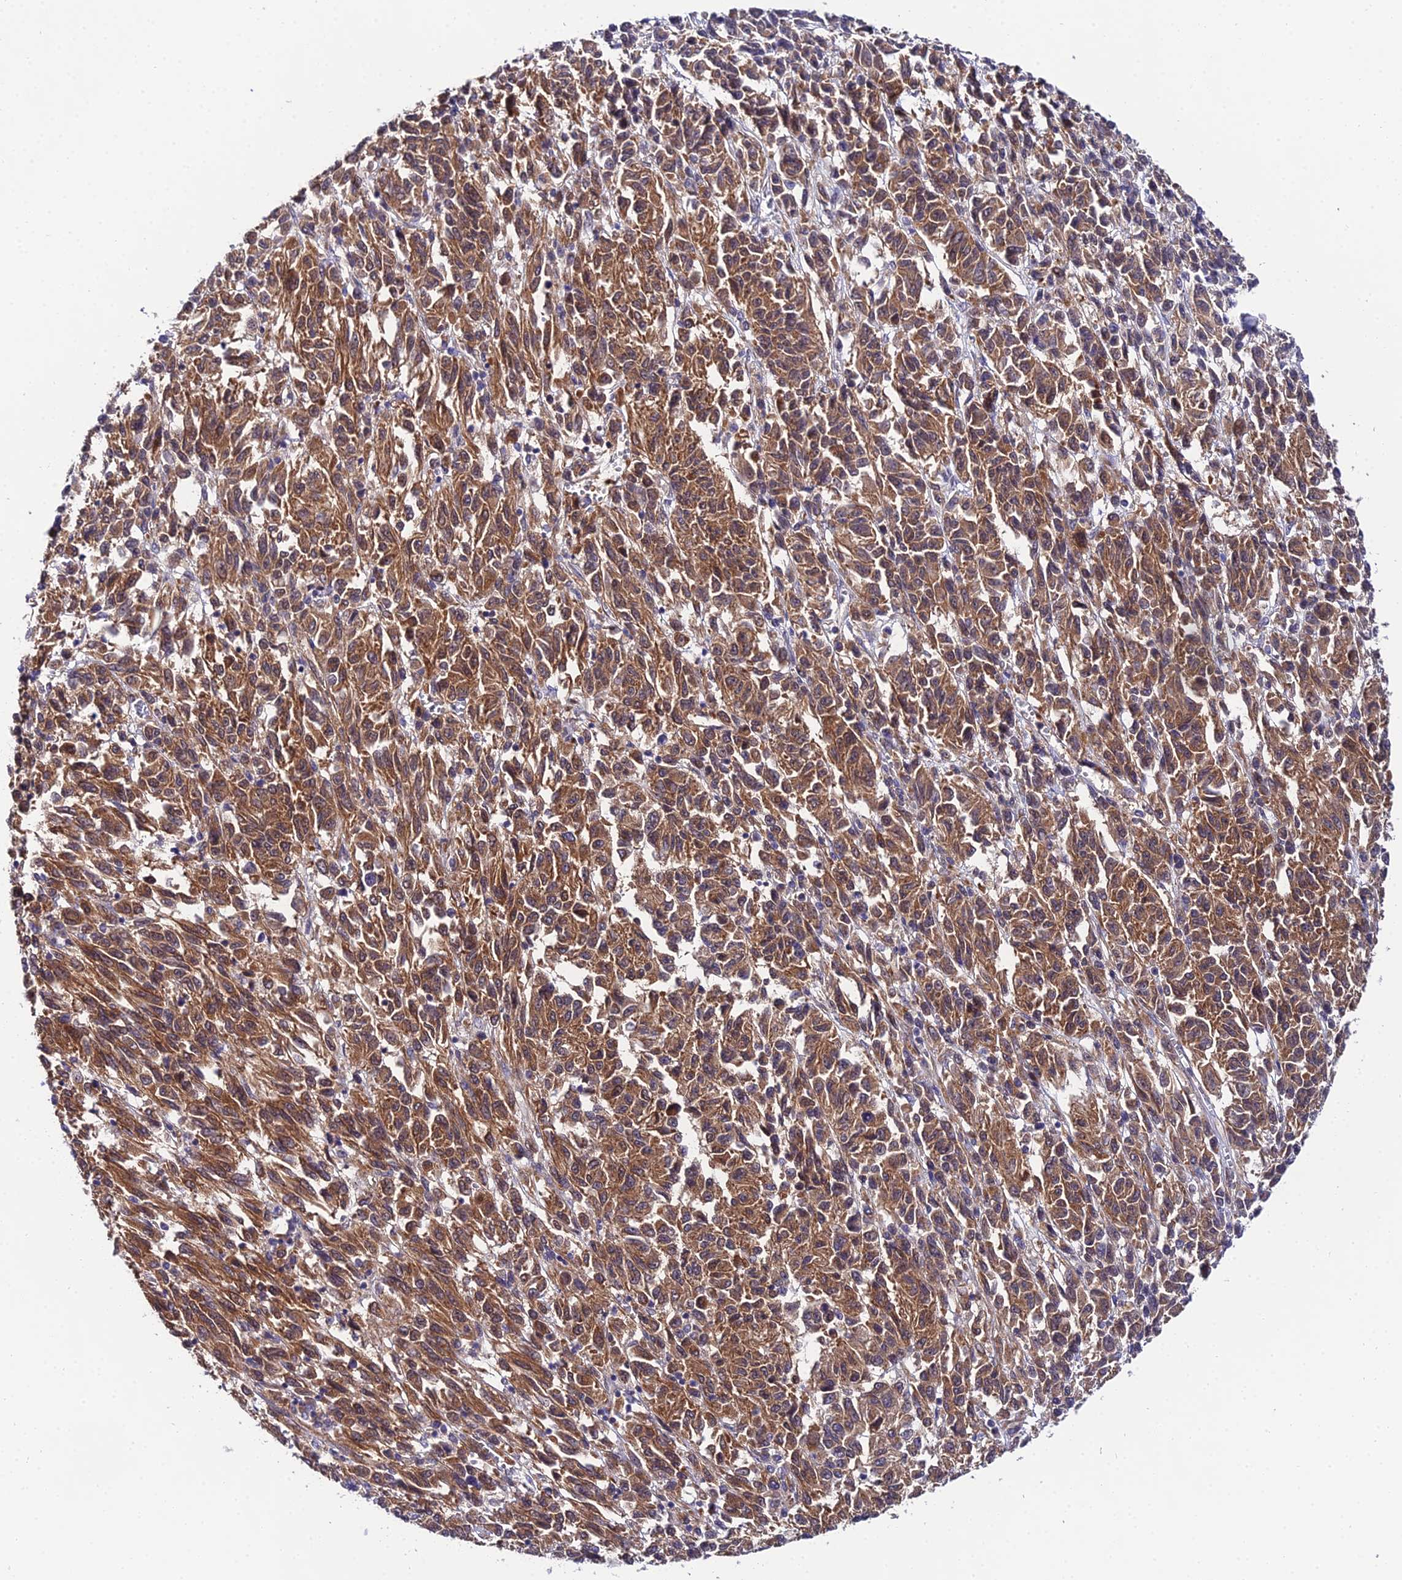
{"staining": {"intensity": "strong", "quantity": ">75%", "location": "cytoplasmic/membranous"}, "tissue": "melanoma", "cell_type": "Tumor cells", "image_type": "cancer", "snomed": [{"axis": "morphology", "description": "Malignant melanoma, Metastatic site"}, {"axis": "topography", "description": "Lung"}], "caption": "Brown immunohistochemical staining in human melanoma reveals strong cytoplasmic/membranous staining in about >75% of tumor cells.", "gene": "PPP2R2C", "patient": {"sex": "male", "age": 64}}